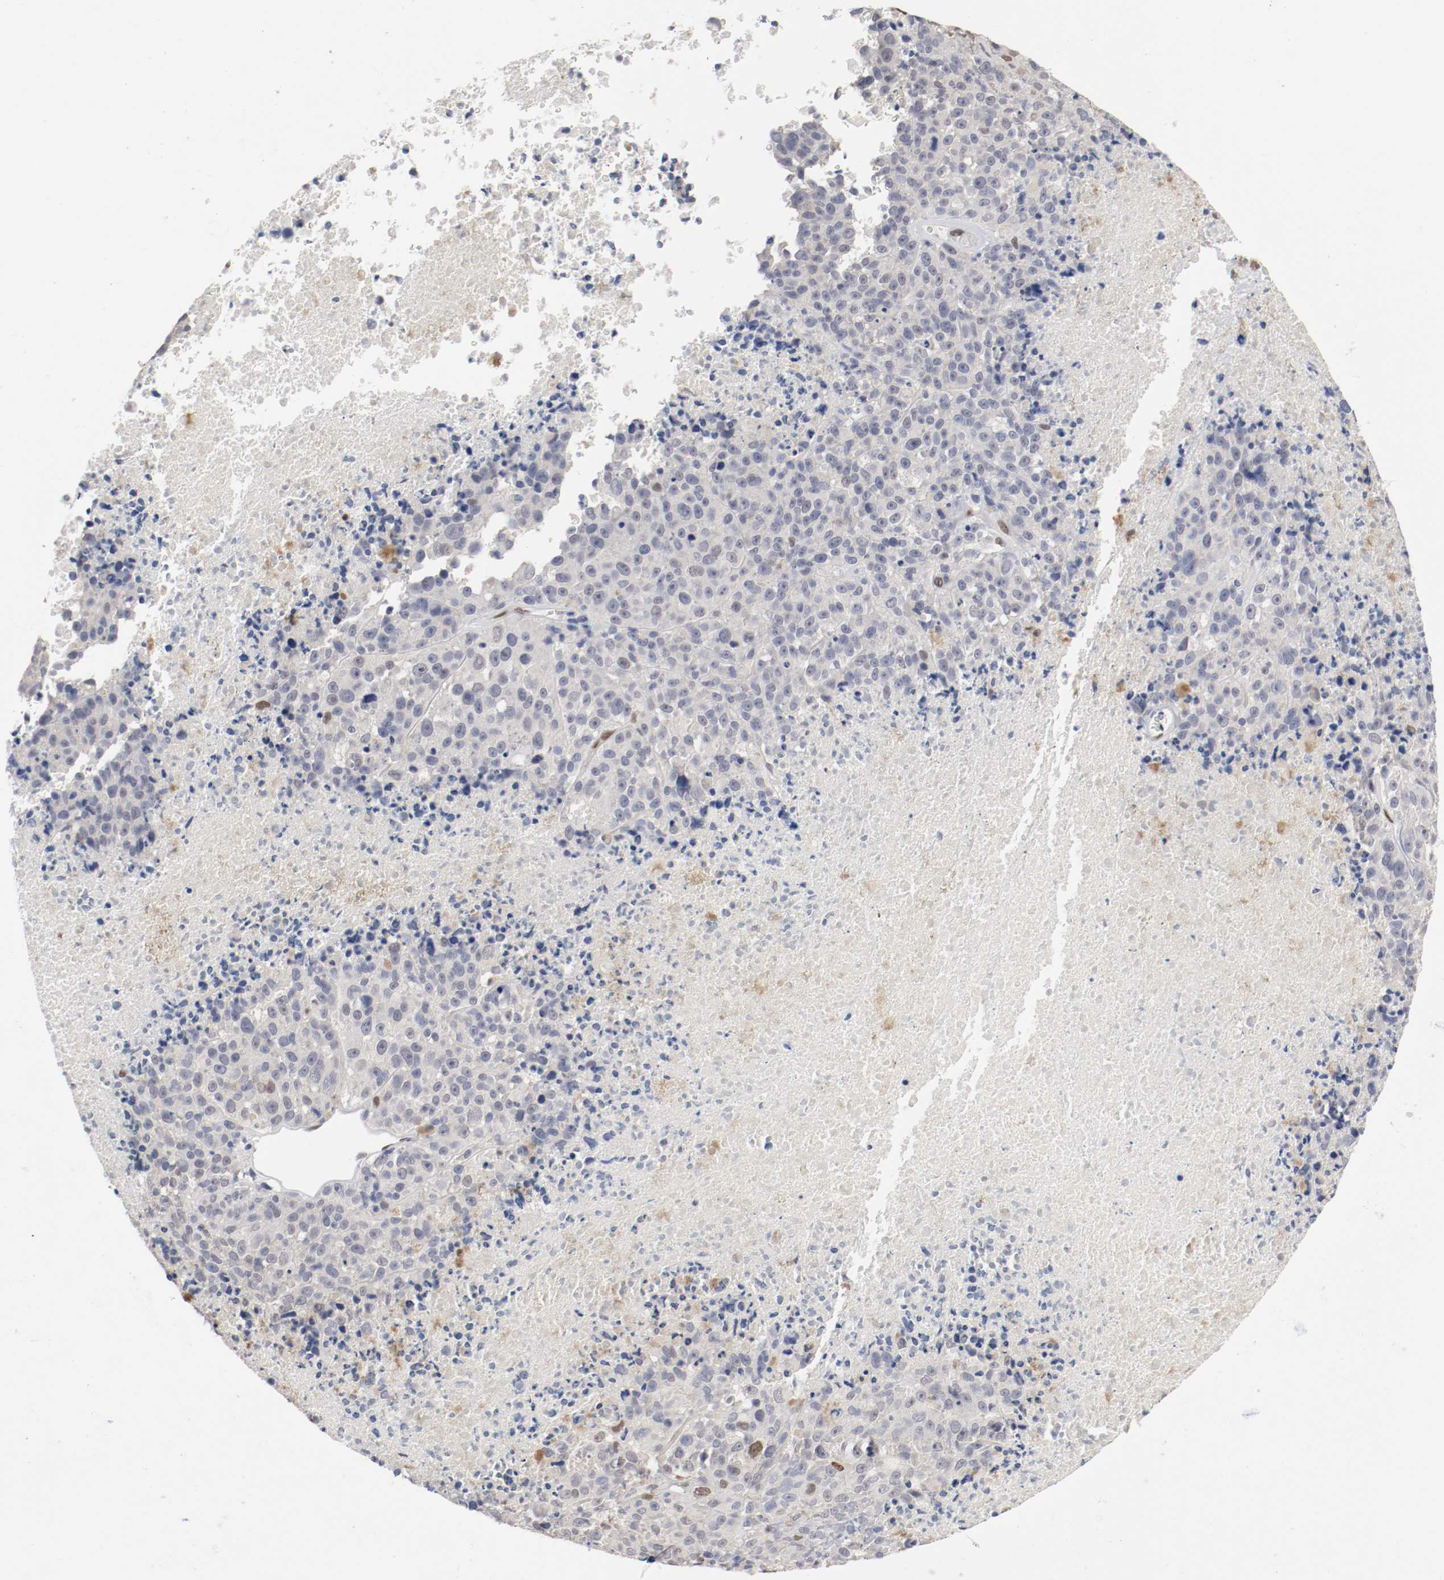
{"staining": {"intensity": "weak", "quantity": "<25%", "location": "cytoplasmic/membranous,nuclear"}, "tissue": "melanoma", "cell_type": "Tumor cells", "image_type": "cancer", "snomed": [{"axis": "morphology", "description": "Malignant melanoma, Metastatic site"}, {"axis": "topography", "description": "Cerebral cortex"}], "caption": "Immunohistochemistry (IHC) image of neoplastic tissue: human melanoma stained with DAB (3,3'-diaminobenzidine) demonstrates no significant protein staining in tumor cells.", "gene": "FOSL2", "patient": {"sex": "female", "age": 52}}